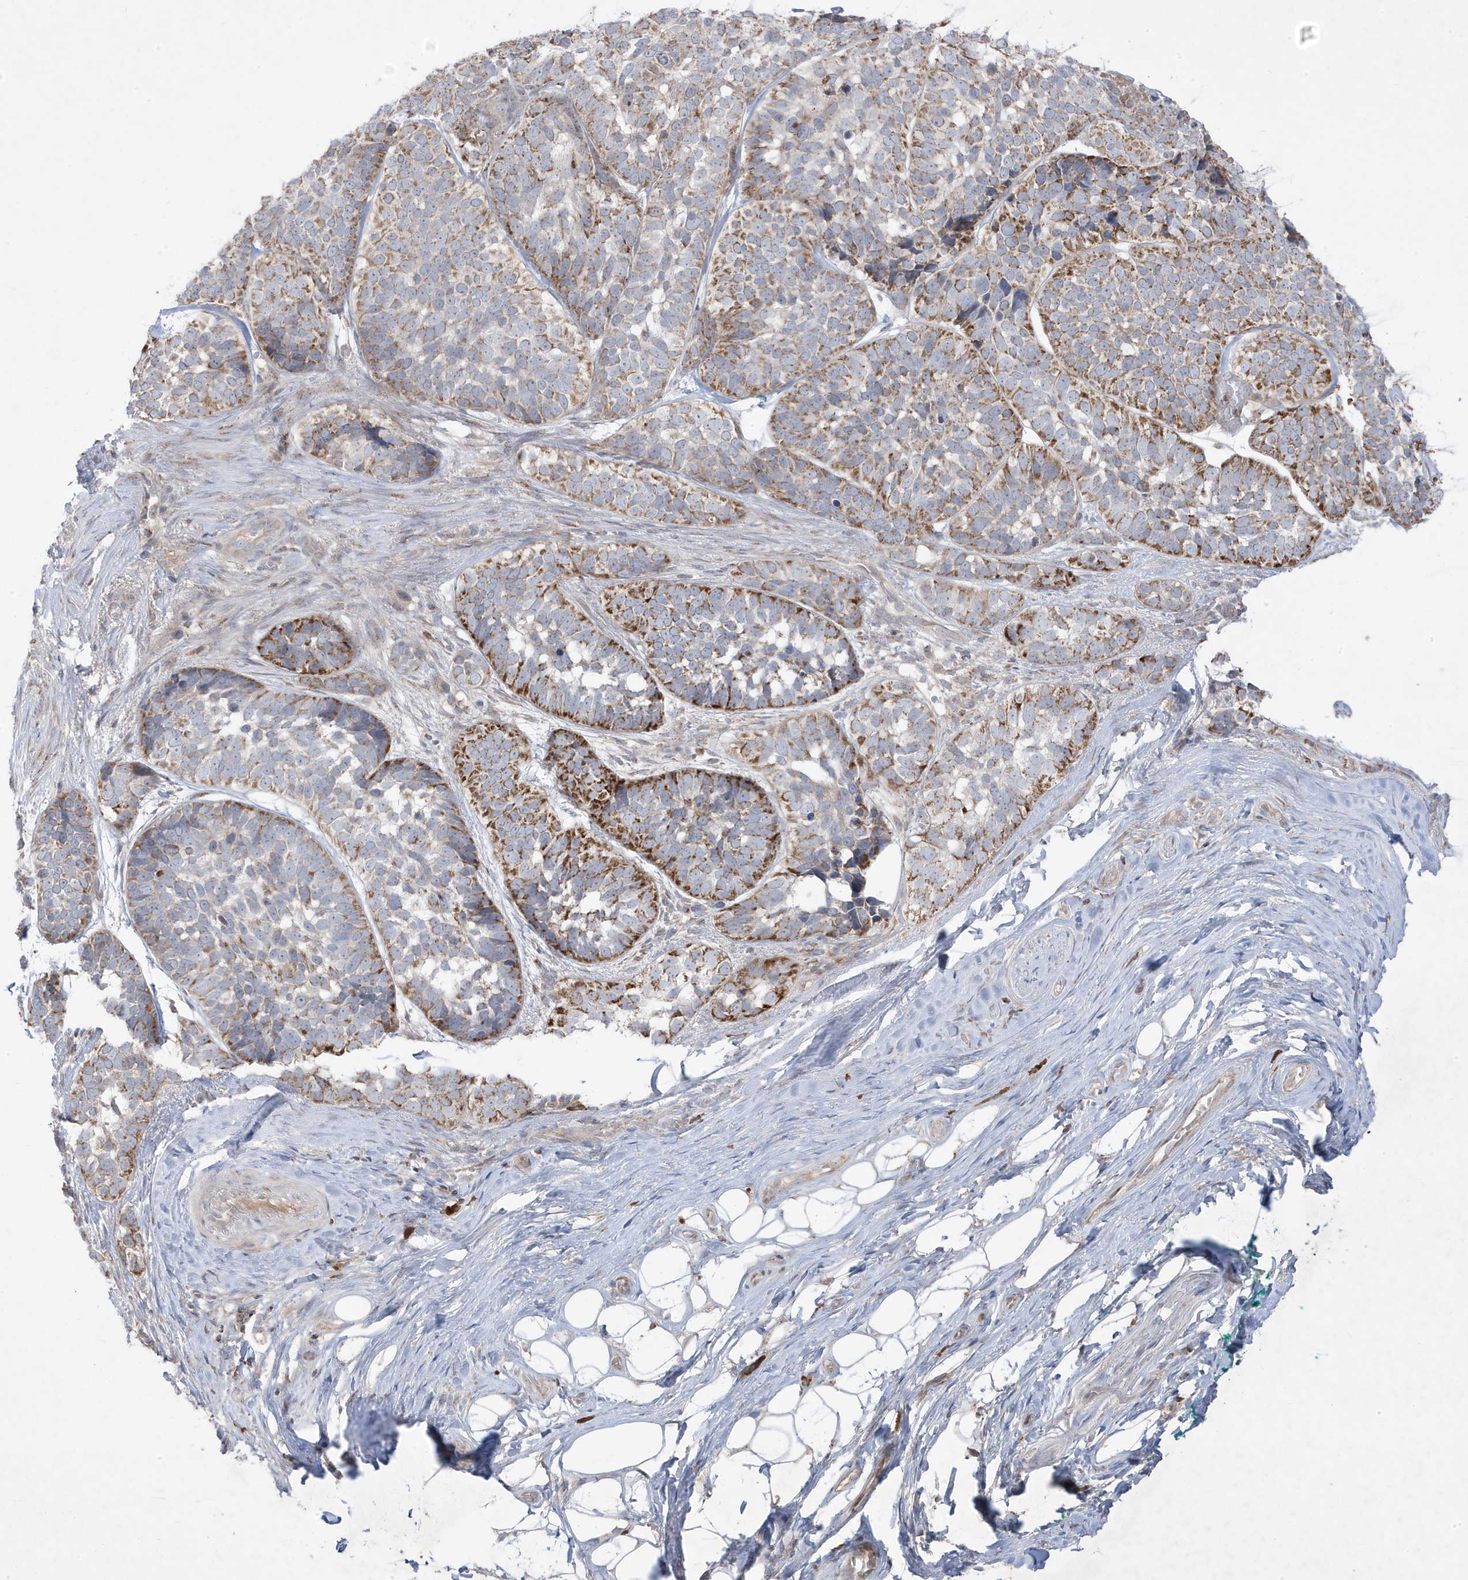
{"staining": {"intensity": "moderate", "quantity": "25%-75%", "location": "cytoplasmic/membranous"}, "tissue": "skin cancer", "cell_type": "Tumor cells", "image_type": "cancer", "snomed": [{"axis": "morphology", "description": "Basal cell carcinoma"}, {"axis": "topography", "description": "Skin"}], "caption": "Tumor cells show moderate cytoplasmic/membranous positivity in about 25%-75% of cells in skin basal cell carcinoma. The protein of interest is stained brown, and the nuclei are stained in blue (DAB (3,3'-diaminobenzidine) IHC with brightfield microscopy, high magnification).", "gene": "ADAMTSL3", "patient": {"sex": "male", "age": 62}}